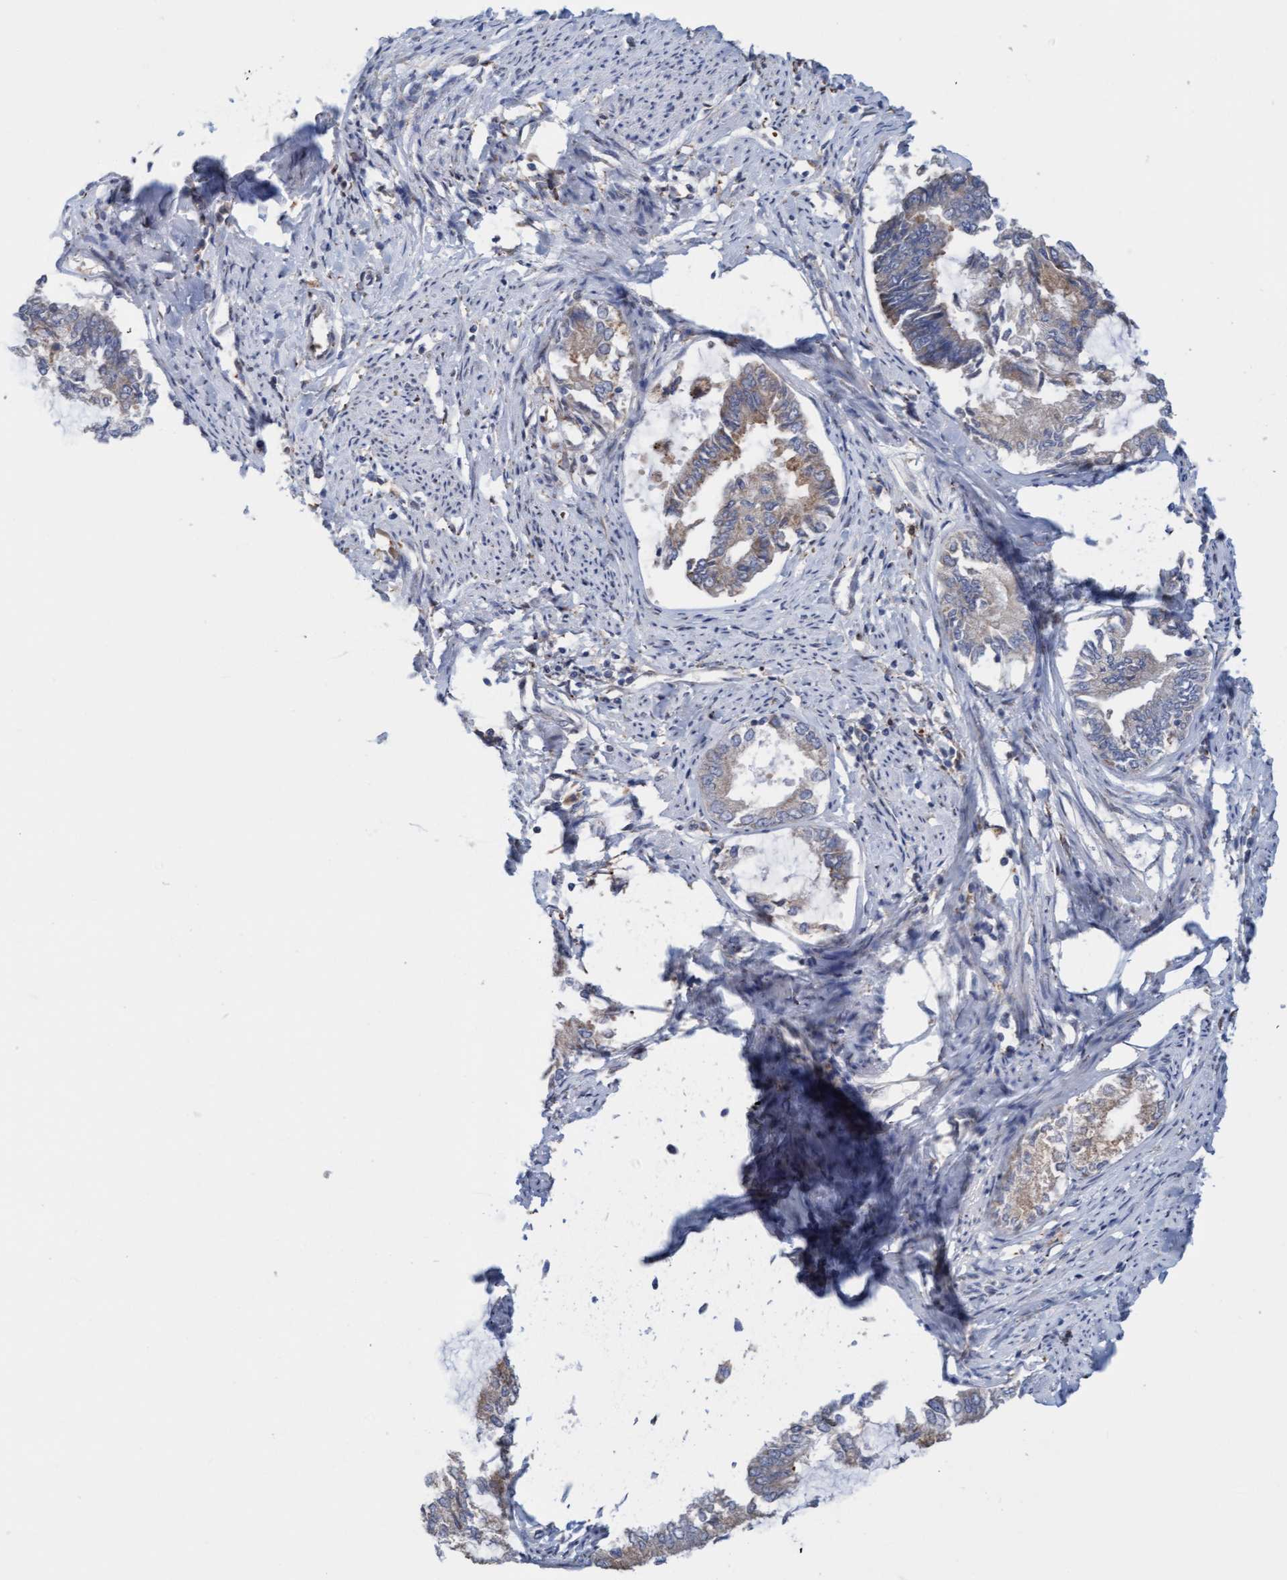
{"staining": {"intensity": "weak", "quantity": "<25%", "location": "cytoplasmic/membranous"}, "tissue": "endometrial cancer", "cell_type": "Tumor cells", "image_type": "cancer", "snomed": [{"axis": "morphology", "description": "Adenocarcinoma, NOS"}, {"axis": "topography", "description": "Endometrium"}], "caption": "Endometrial cancer was stained to show a protein in brown. There is no significant expression in tumor cells.", "gene": "MMP8", "patient": {"sex": "female", "age": 86}}